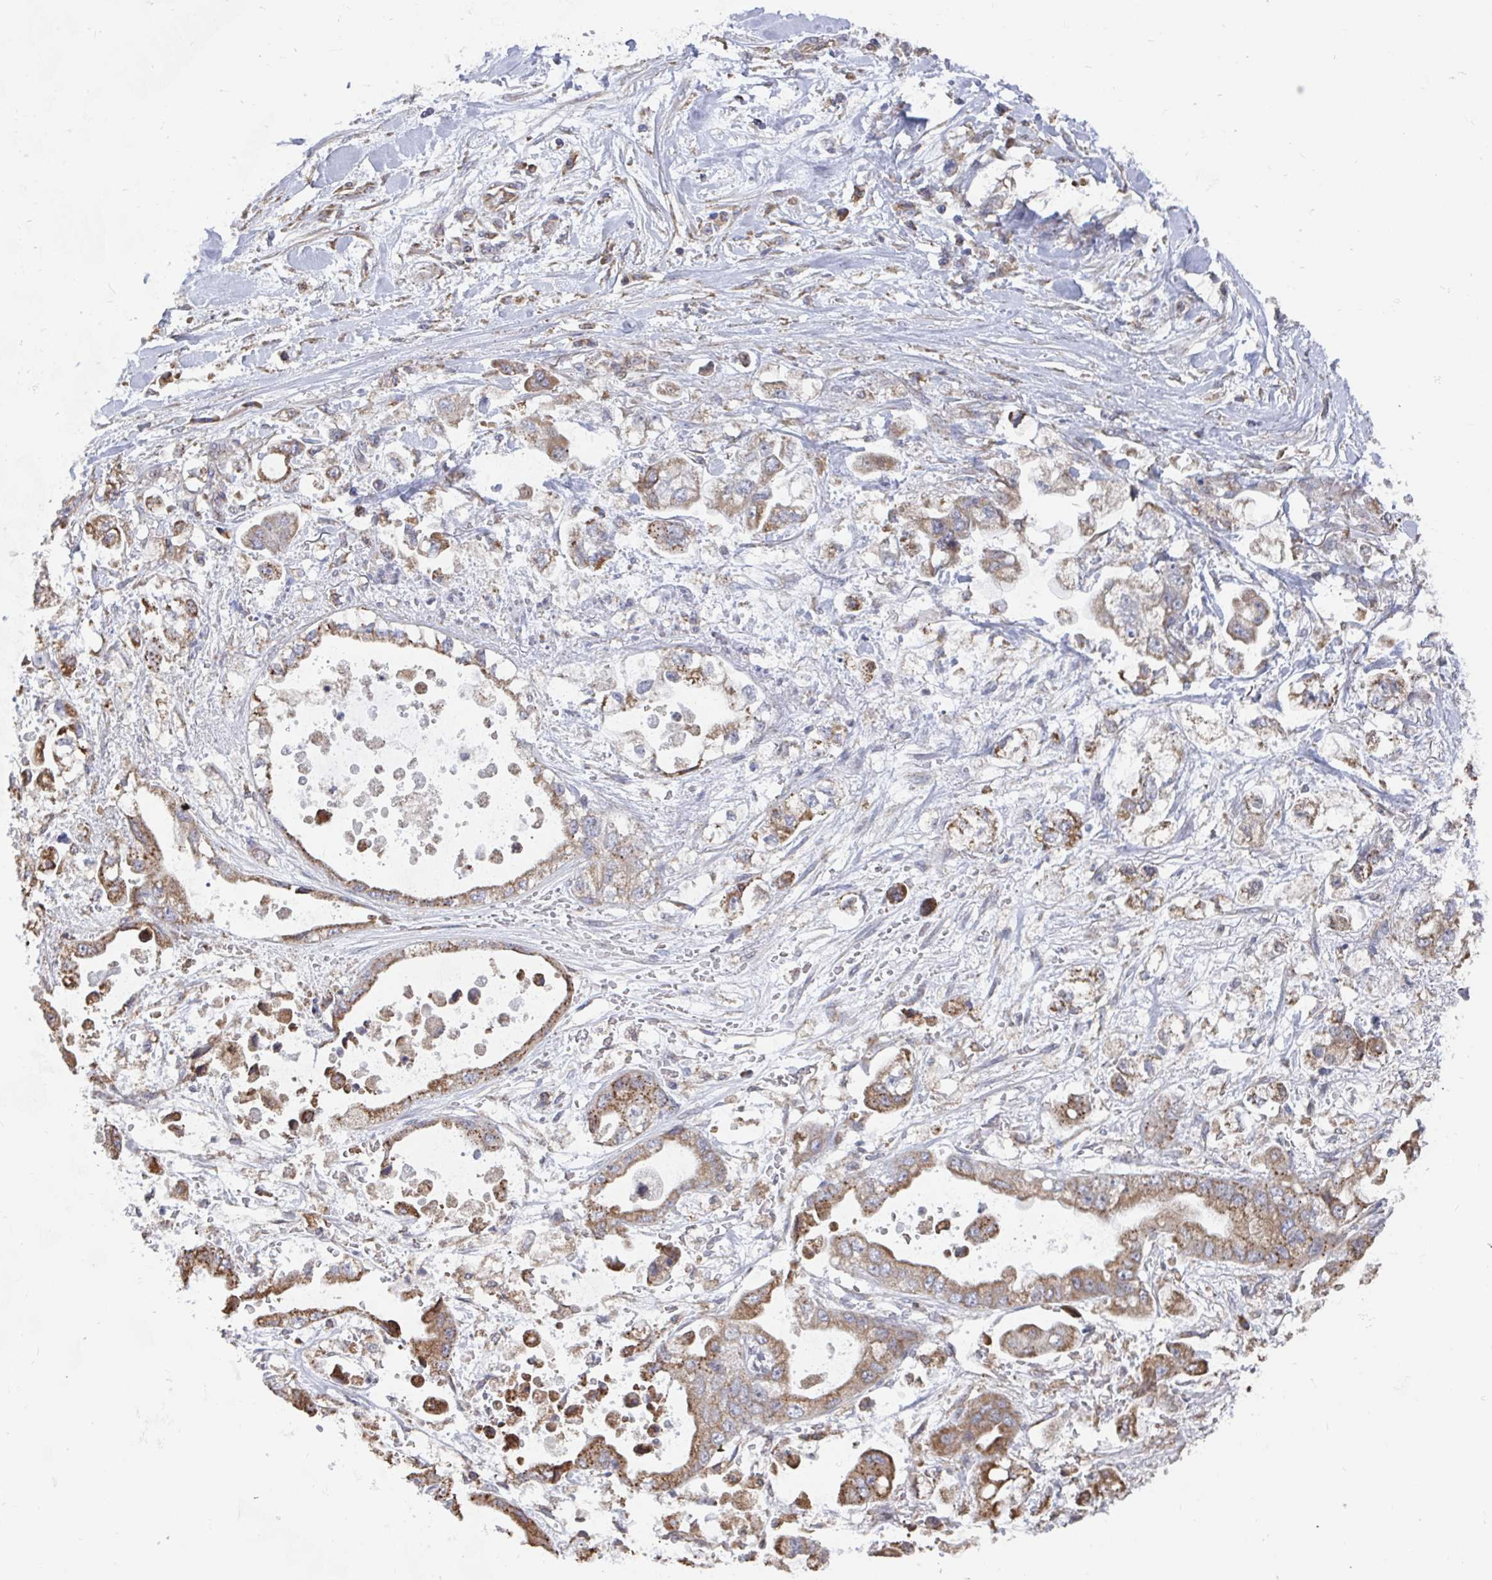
{"staining": {"intensity": "moderate", "quantity": ">75%", "location": "cytoplasmic/membranous"}, "tissue": "stomach cancer", "cell_type": "Tumor cells", "image_type": "cancer", "snomed": [{"axis": "morphology", "description": "Adenocarcinoma, NOS"}, {"axis": "topography", "description": "Stomach"}], "caption": "A micrograph of stomach cancer (adenocarcinoma) stained for a protein reveals moderate cytoplasmic/membranous brown staining in tumor cells.", "gene": "ELAVL1", "patient": {"sex": "male", "age": 62}}